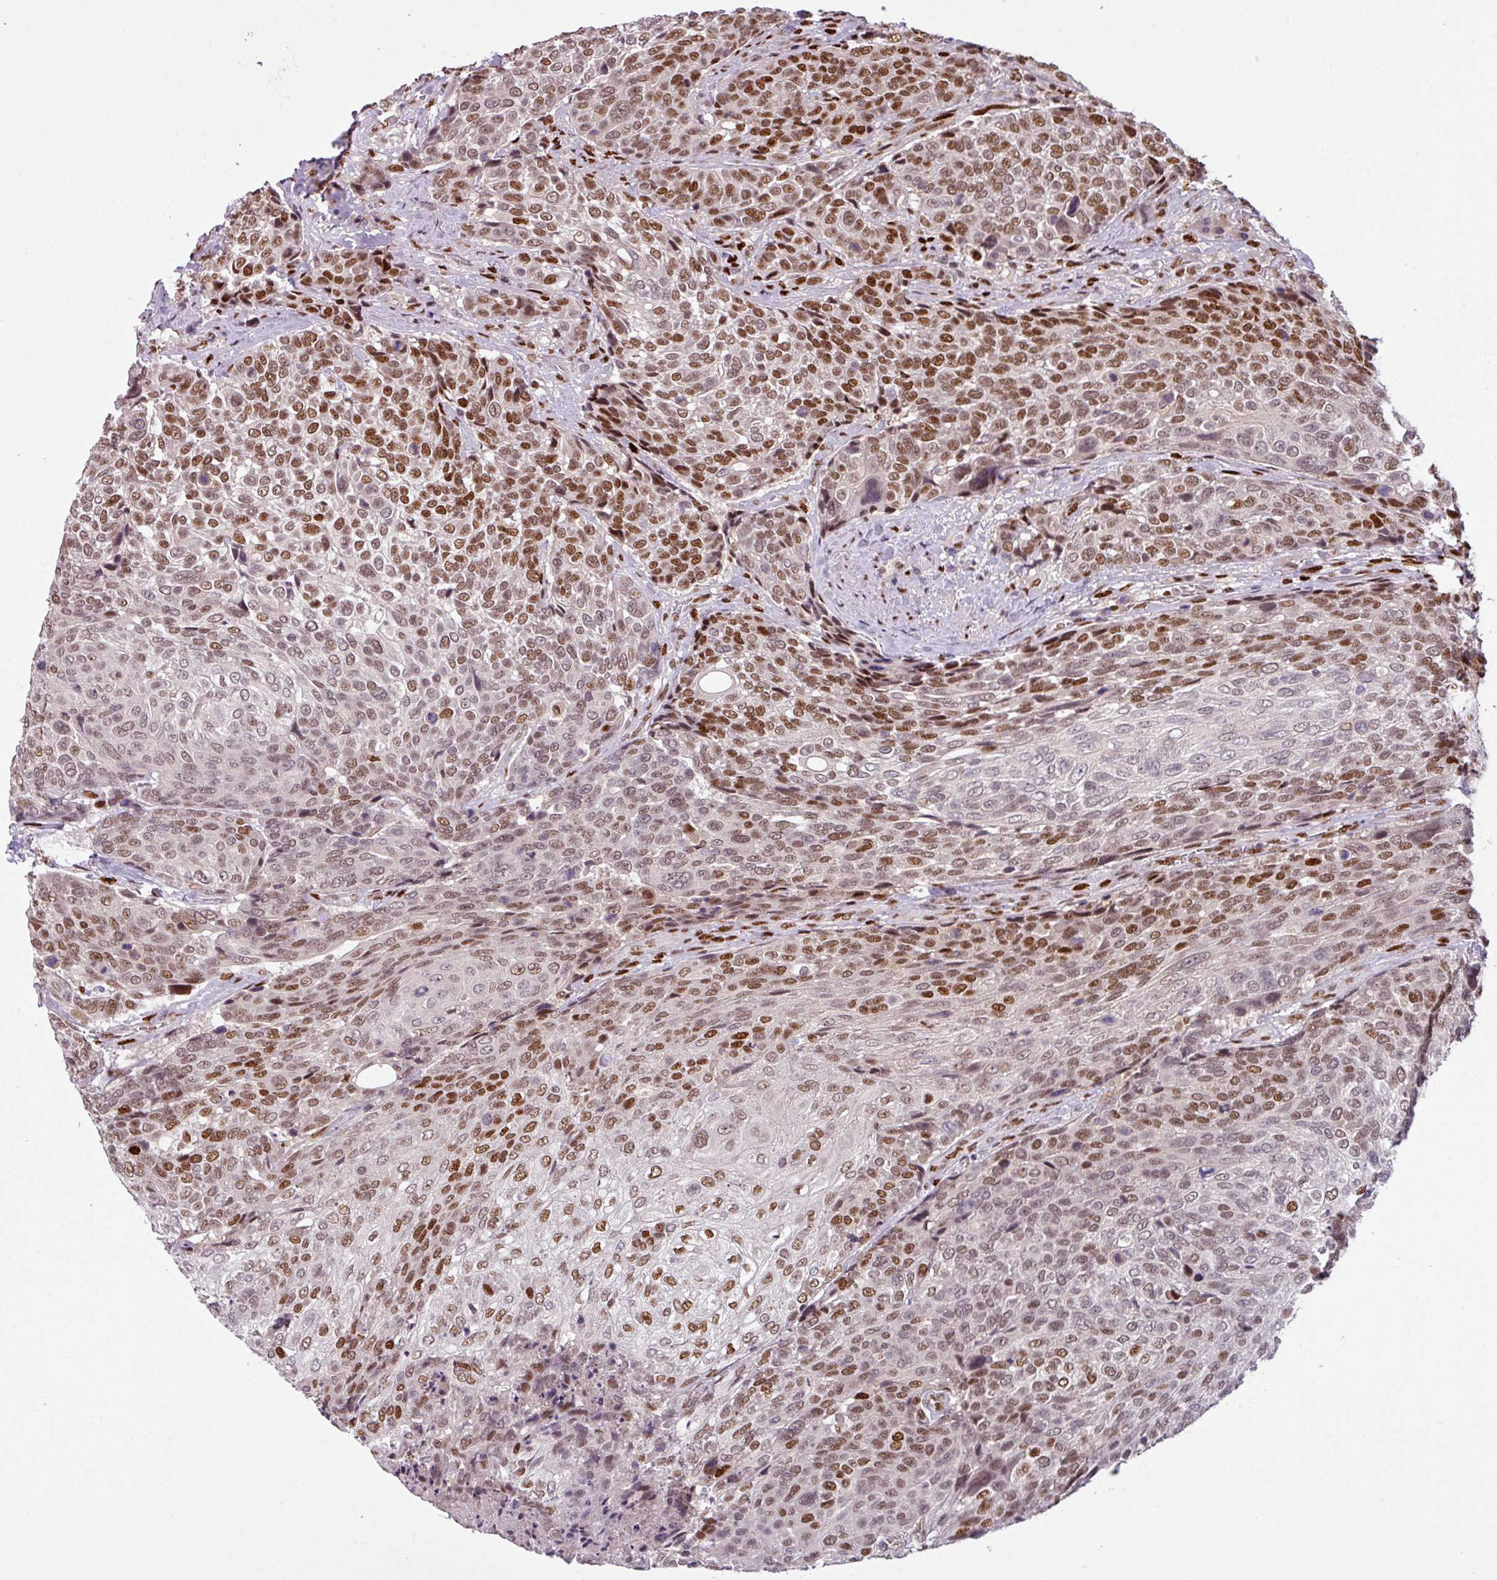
{"staining": {"intensity": "moderate", "quantity": ">75%", "location": "nuclear"}, "tissue": "urothelial cancer", "cell_type": "Tumor cells", "image_type": "cancer", "snomed": [{"axis": "morphology", "description": "Urothelial carcinoma, High grade"}, {"axis": "topography", "description": "Urinary bladder"}], "caption": "The histopathology image shows staining of urothelial cancer, revealing moderate nuclear protein staining (brown color) within tumor cells.", "gene": "IRF2BPL", "patient": {"sex": "female", "age": 70}}